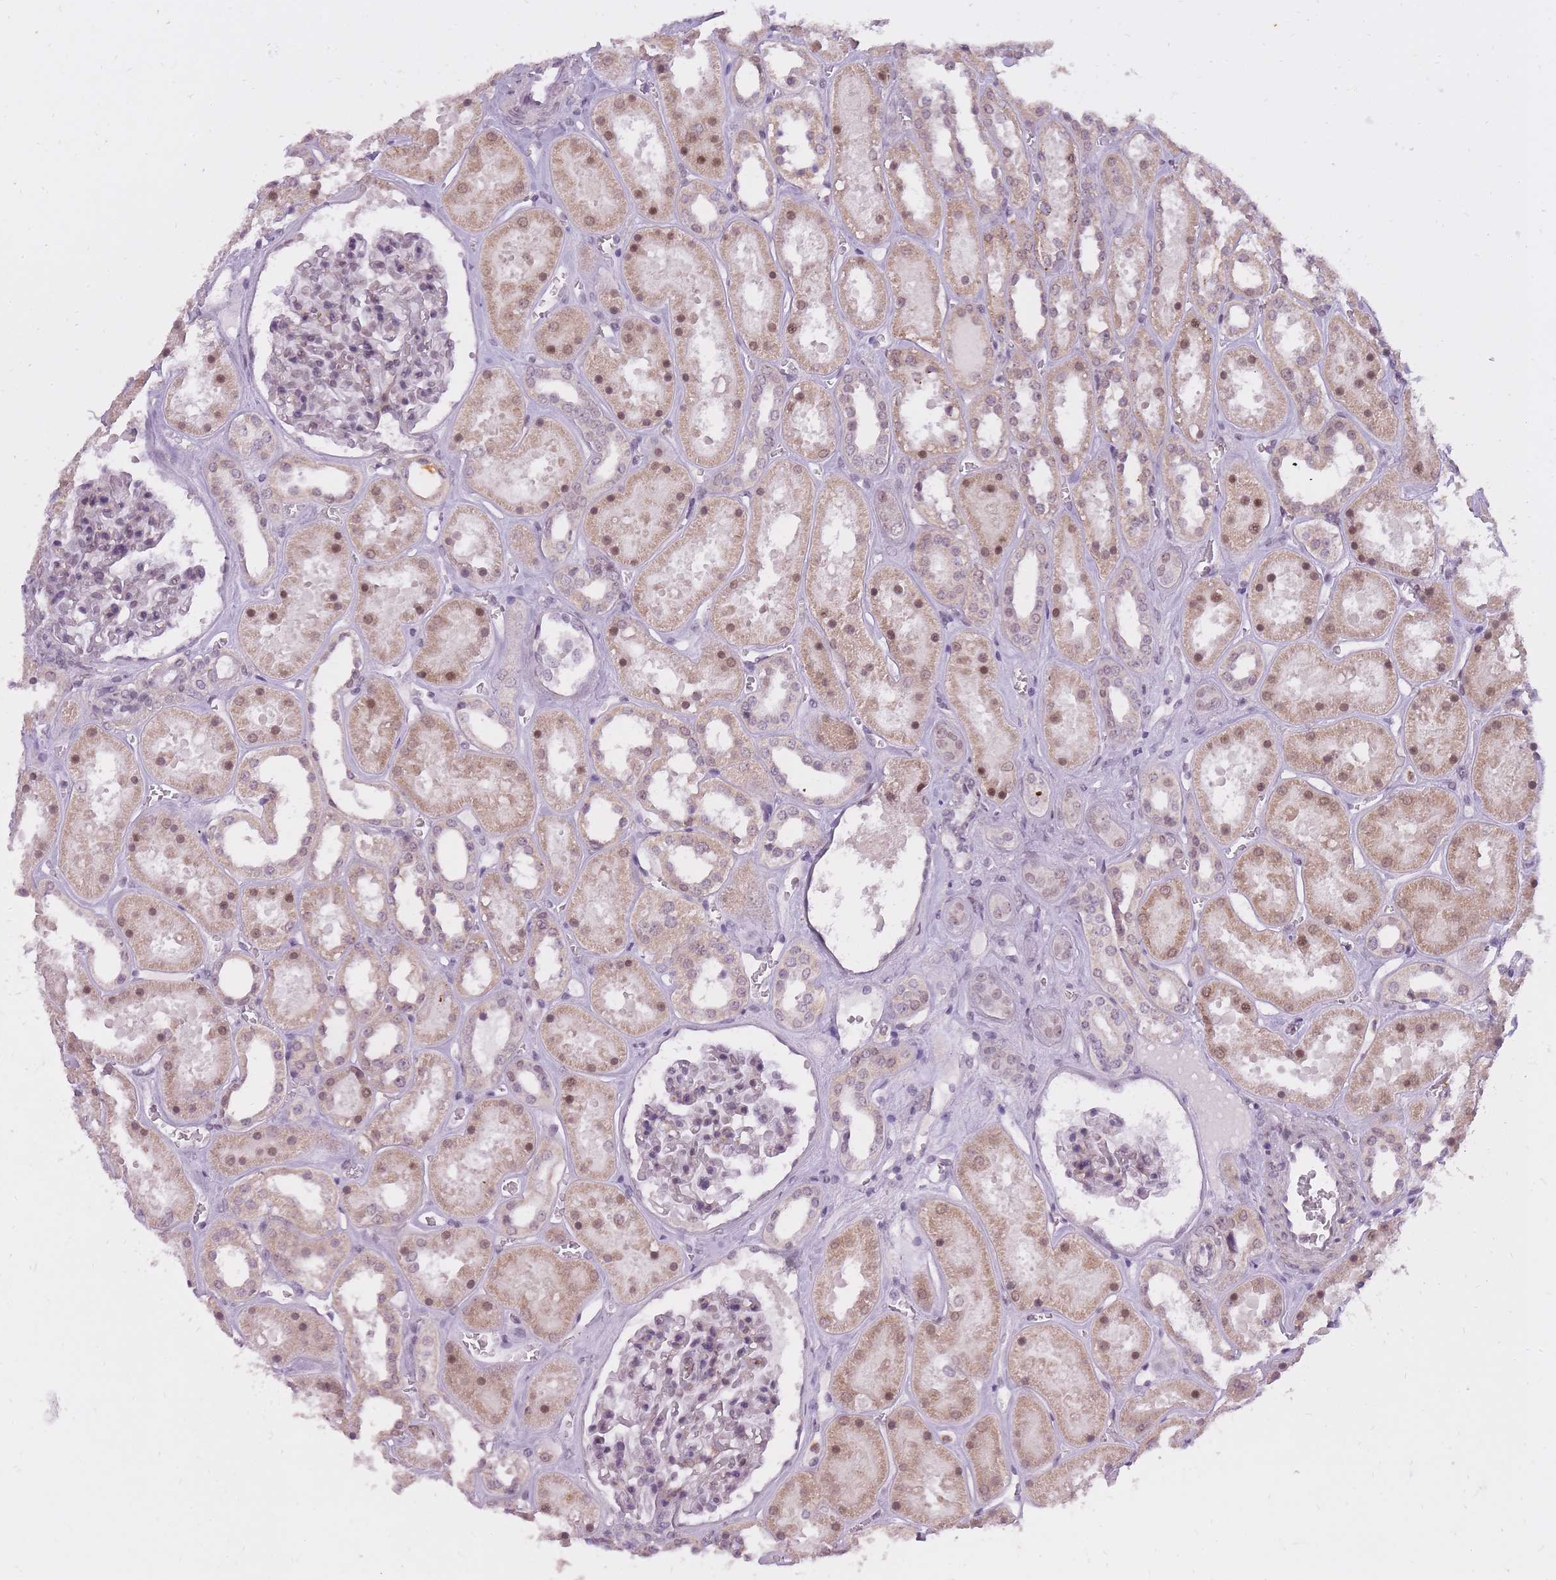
{"staining": {"intensity": "weak", "quantity": "<25%", "location": "nuclear"}, "tissue": "kidney", "cell_type": "Cells in glomeruli", "image_type": "normal", "snomed": [{"axis": "morphology", "description": "Normal tissue, NOS"}, {"axis": "topography", "description": "Kidney"}], "caption": "Immunohistochemistry image of normal kidney stained for a protein (brown), which exhibits no positivity in cells in glomeruli.", "gene": "TIGD1", "patient": {"sex": "female", "age": 41}}